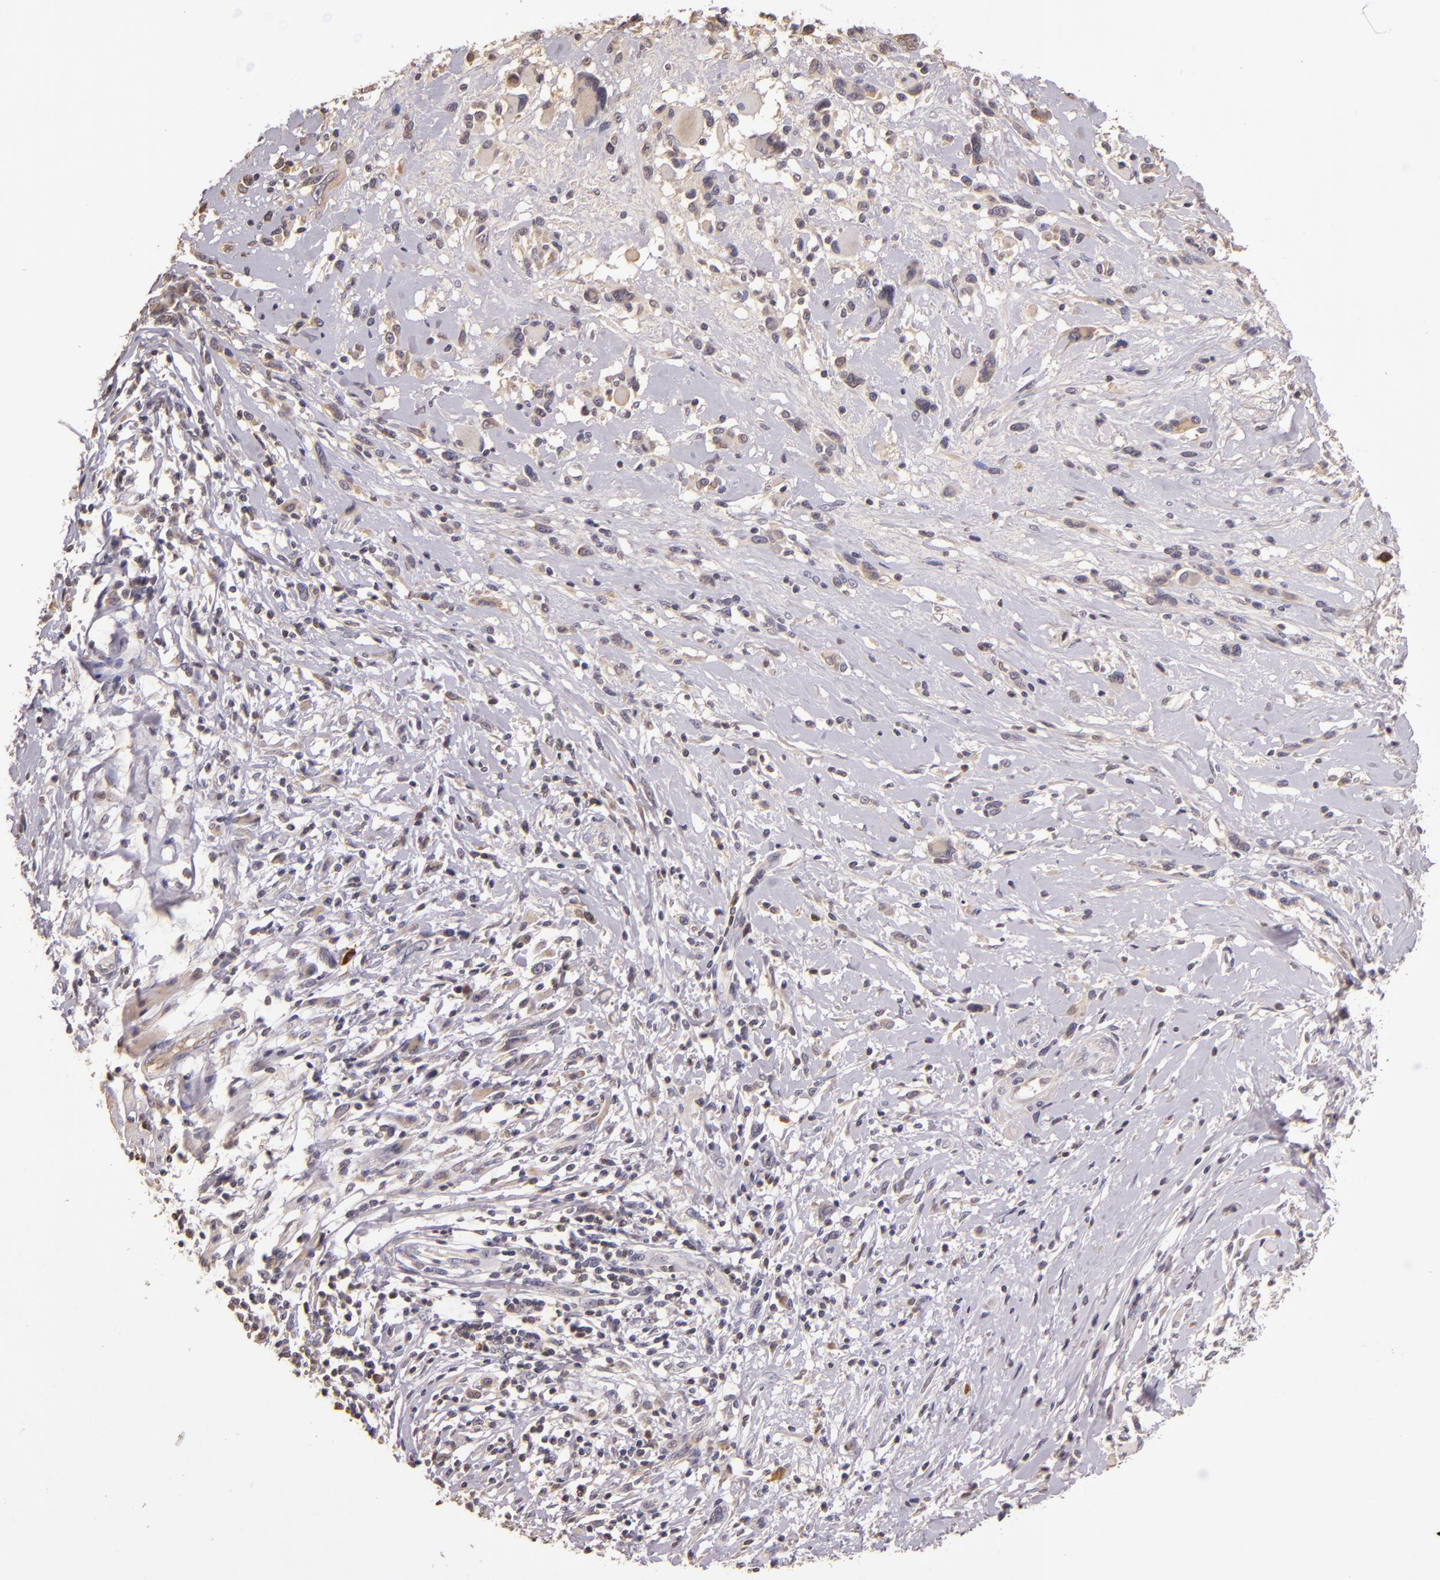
{"staining": {"intensity": "weak", "quantity": ">75%", "location": "cytoplasmic/membranous"}, "tissue": "melanoma", "cell_type": "Tumor cells", "image_type": "cancer", "snomed": [{"axis": "morphology", "description": "Malignant melanoma, NOS"}, {"axis": "topography", "description": "Skin"}], "caption": "High-power microscopy captured an immunohistochemistry (IHC) photomicrograph of melanoma, revealing weak cytoplasmic/membranous staining in approximately >75% of tumor cells.", "gene": "ABL1", "patient": {"sex": "male", "age": 91}}